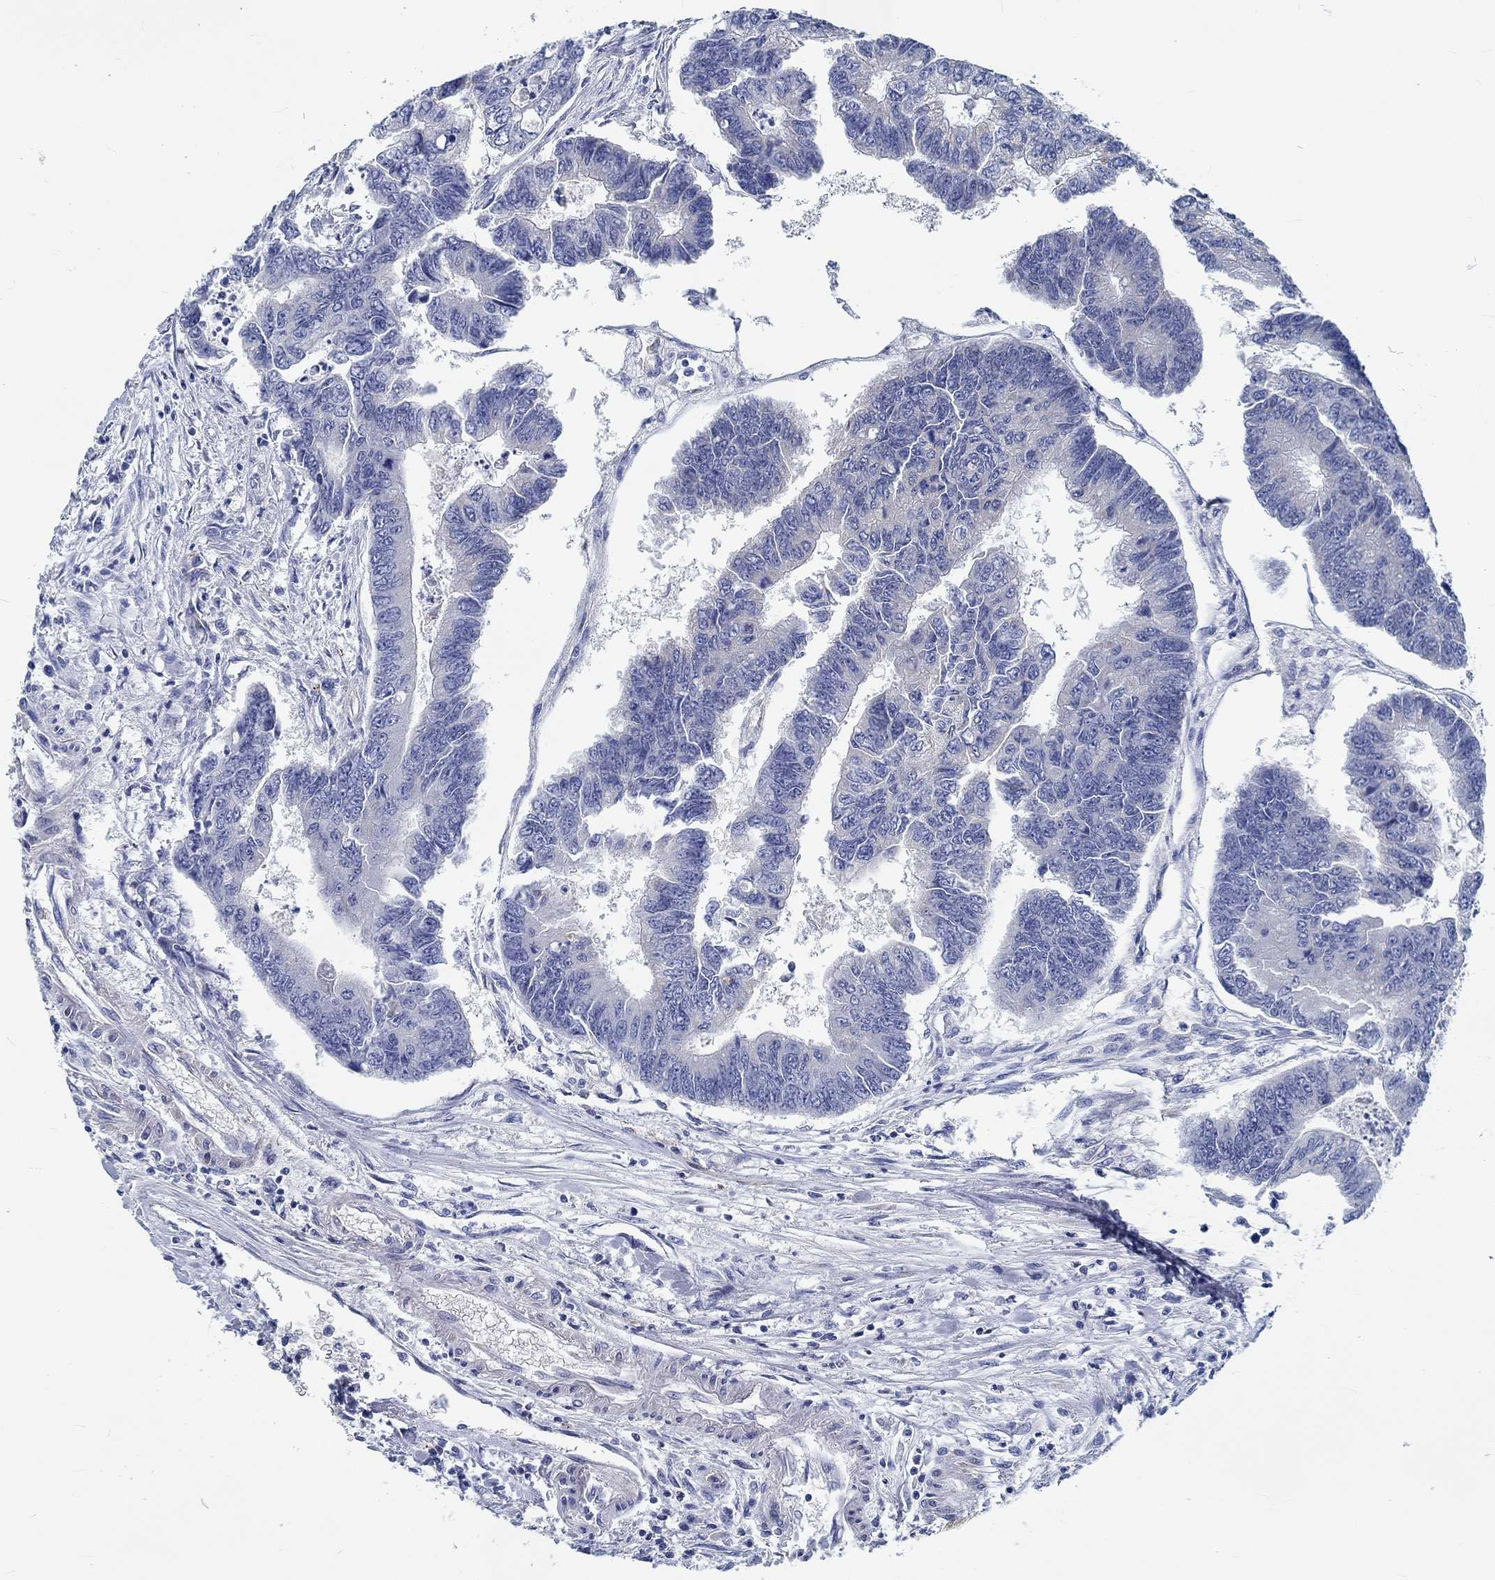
{"staining": {"intensity": "negative", "quantity": "none", "location": "none"}, "tissue": "colorectal cancer", "cell_type": "Tumor cells", "image_type": "cancer", "snomed": [{"axis": "morphology", "description": "Adenocarcinoma, NOS"}, {"axis": "topography", "description": "Colon"}], "caption": "Tumor cells show no significant protein staining in colorectal cancer (adenocarcinoma).", "gene": "MYBPC1", "patient": {"sex": "female", "age": 65}}